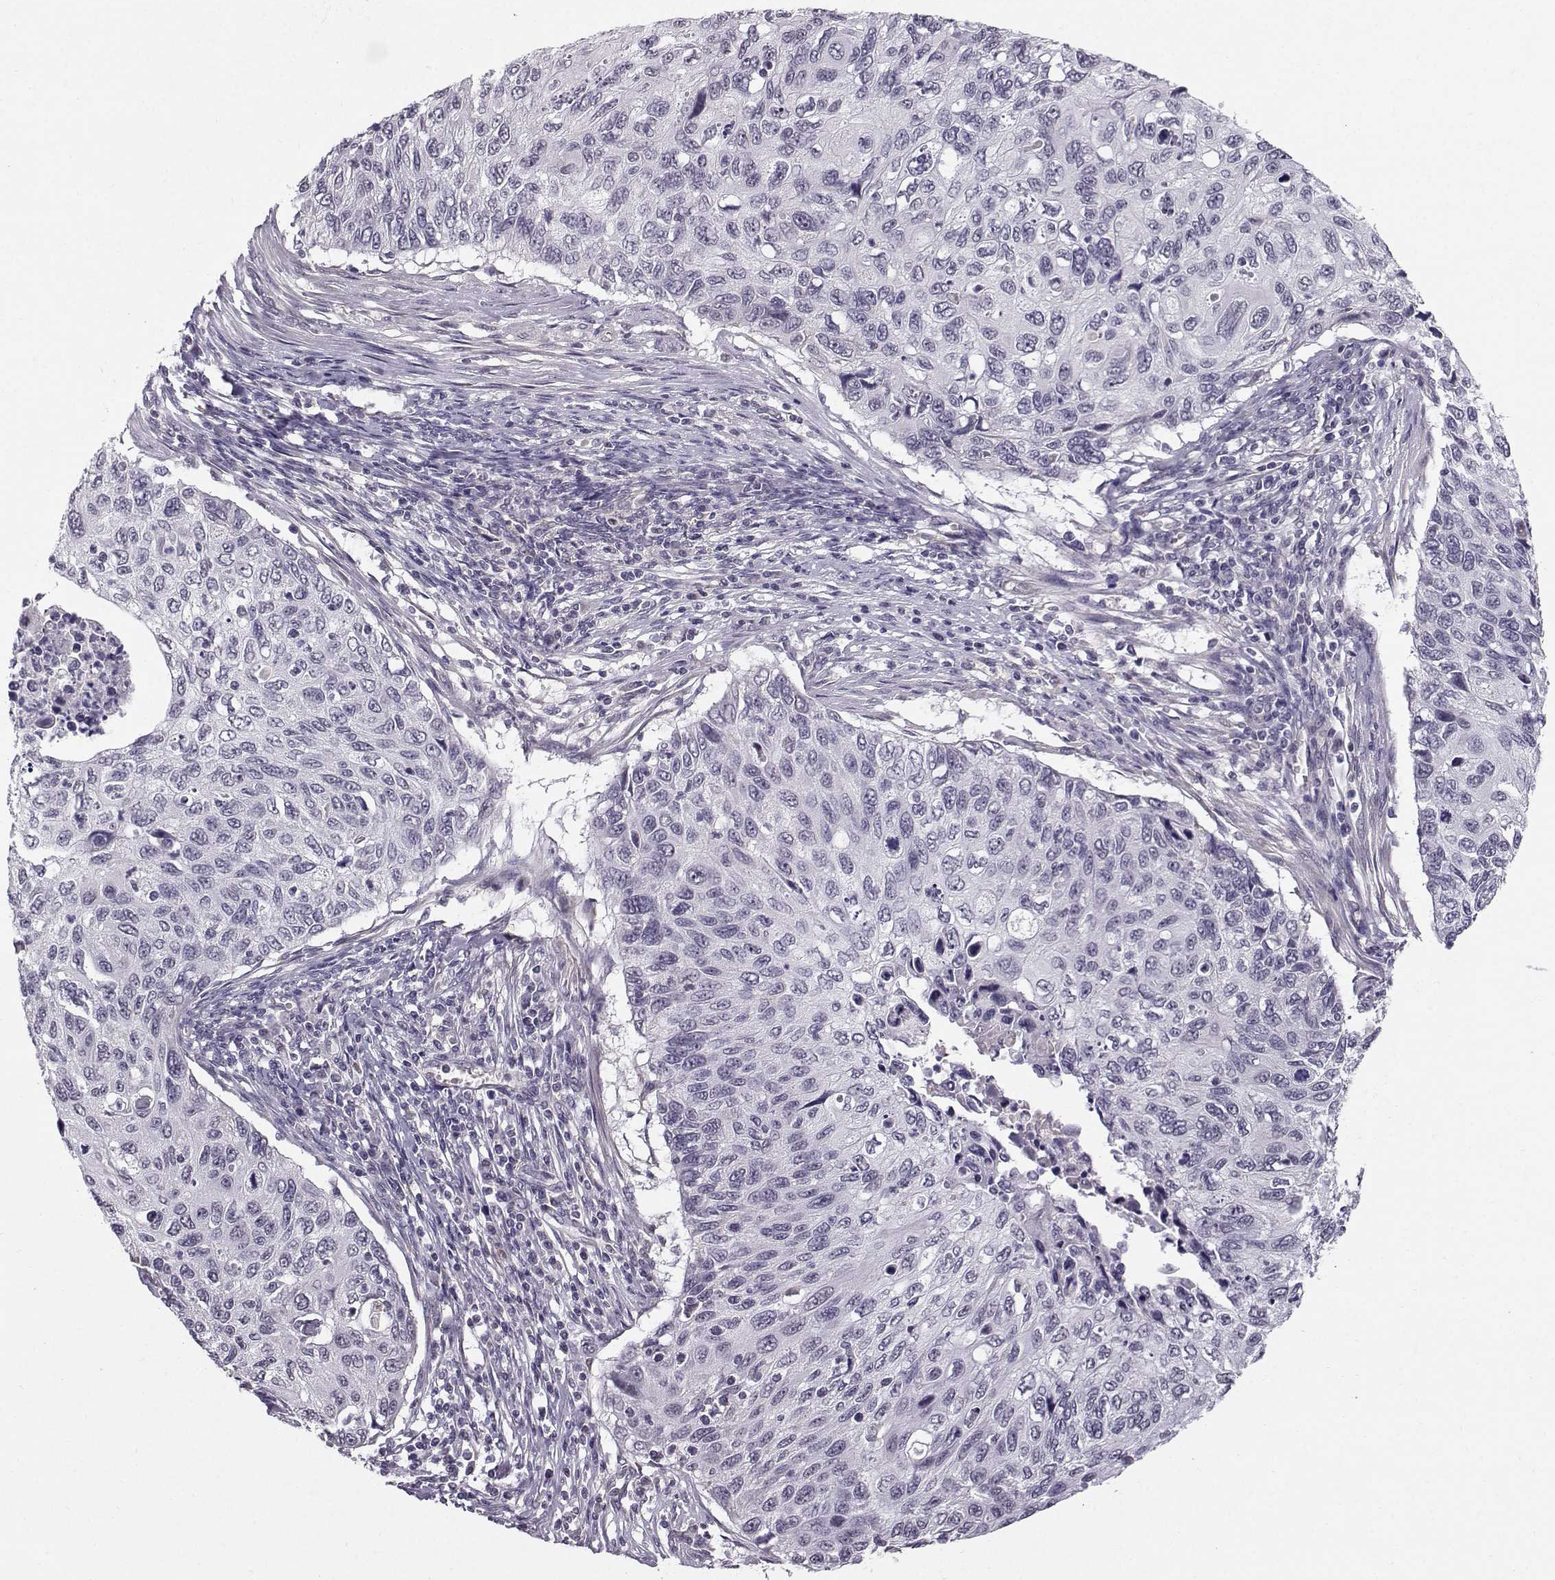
{"staining": {"intensity": "negative", "quantity": "none", "location": "none"}, "tissue": "cervical cancer", "cell_type": "Tumor cells", "image_type": "cancer", "snomed": [{"axis": "morphology", "description": "Squamous cell carcinoma, NOS"}, {"axis": "topography", "description": "Cervix"}], "caption": "Photomicrograph shows no protein positivity in tumor cells of cervical squamous cell carcinoma tissue.", "gene": "TSPYL5", "patient": {"sex": "female", "age": 70}}